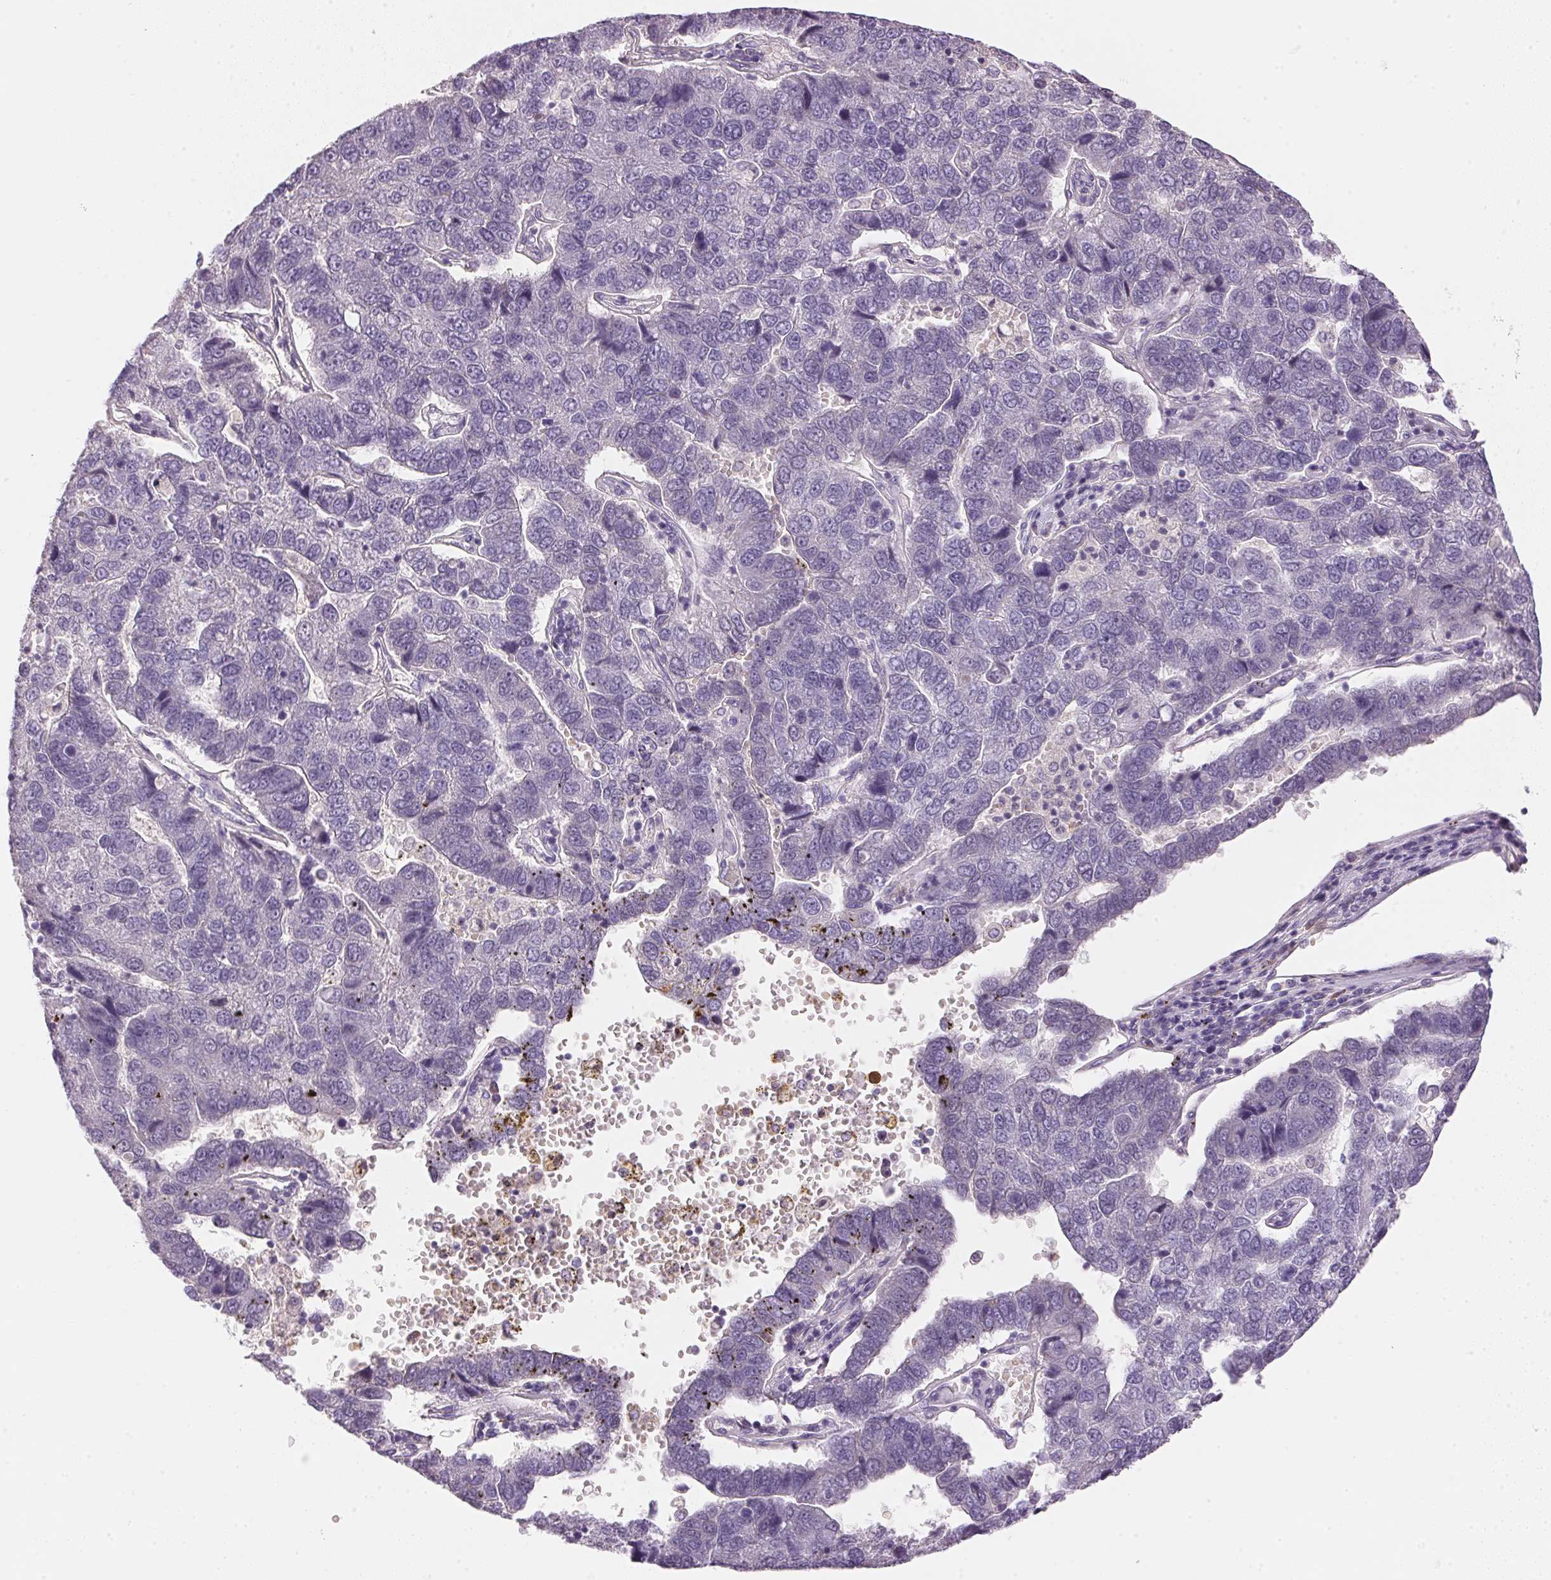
{"staining": {"intensity": "negative", "quantity": "none", "location": "none"}, "tissue": "pancreatic cancer", "cell_type": "Tumor cells", "image_type": "cancer", "snomed": [{"axis": "morphology", "description": "Adenocarcinoma, NOS"}, {"axis": "topography", "description": "Pancreas"}], "caption": "A histopathology image of adenocarcinoma (pancreatic) stained for a protein exhibits no brown staining in tumor cells.", "gene": "FNDC4", "patient": {"sex": "female", "age": 61}}